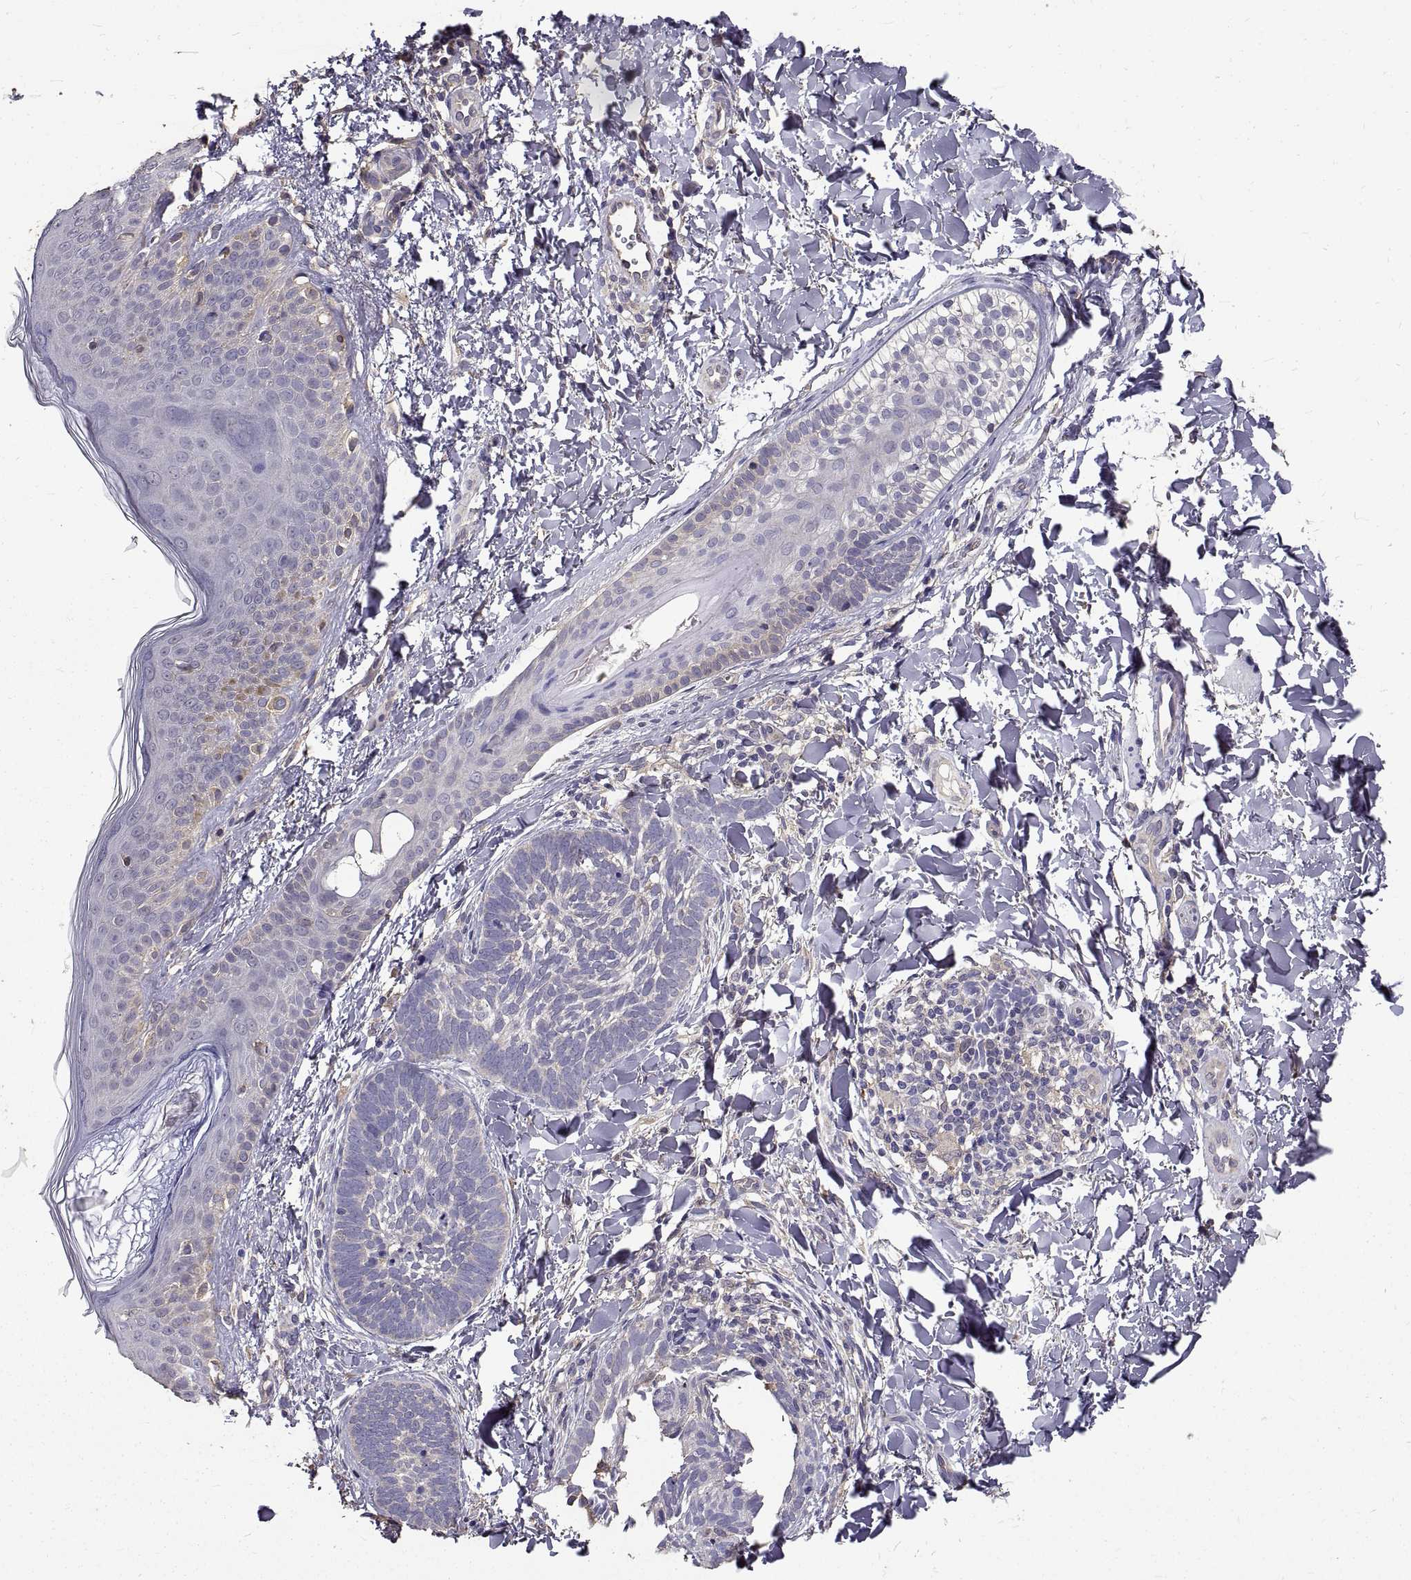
{"staining": {"intensity": "negative", "quantity": "none", "location": "none"}, "tissue": "skin cancer", "cell_type": "Tumor cells", "image_type": "cancer", "snomed": [{"axis": "morphology", "description": "Normal tissue, NOS"}, {"axis": "morphology", "description": "Basal cell carcinoma"}, {"axis": "topography", "description": "Skin"}], "caption": "DAB immunohistochemical staining of basal cell carcinoma (skin) demonstrates no significant staining in tumor cells.", "gene": "PEA15", "patient": {"sex": "male", "age": 46}}